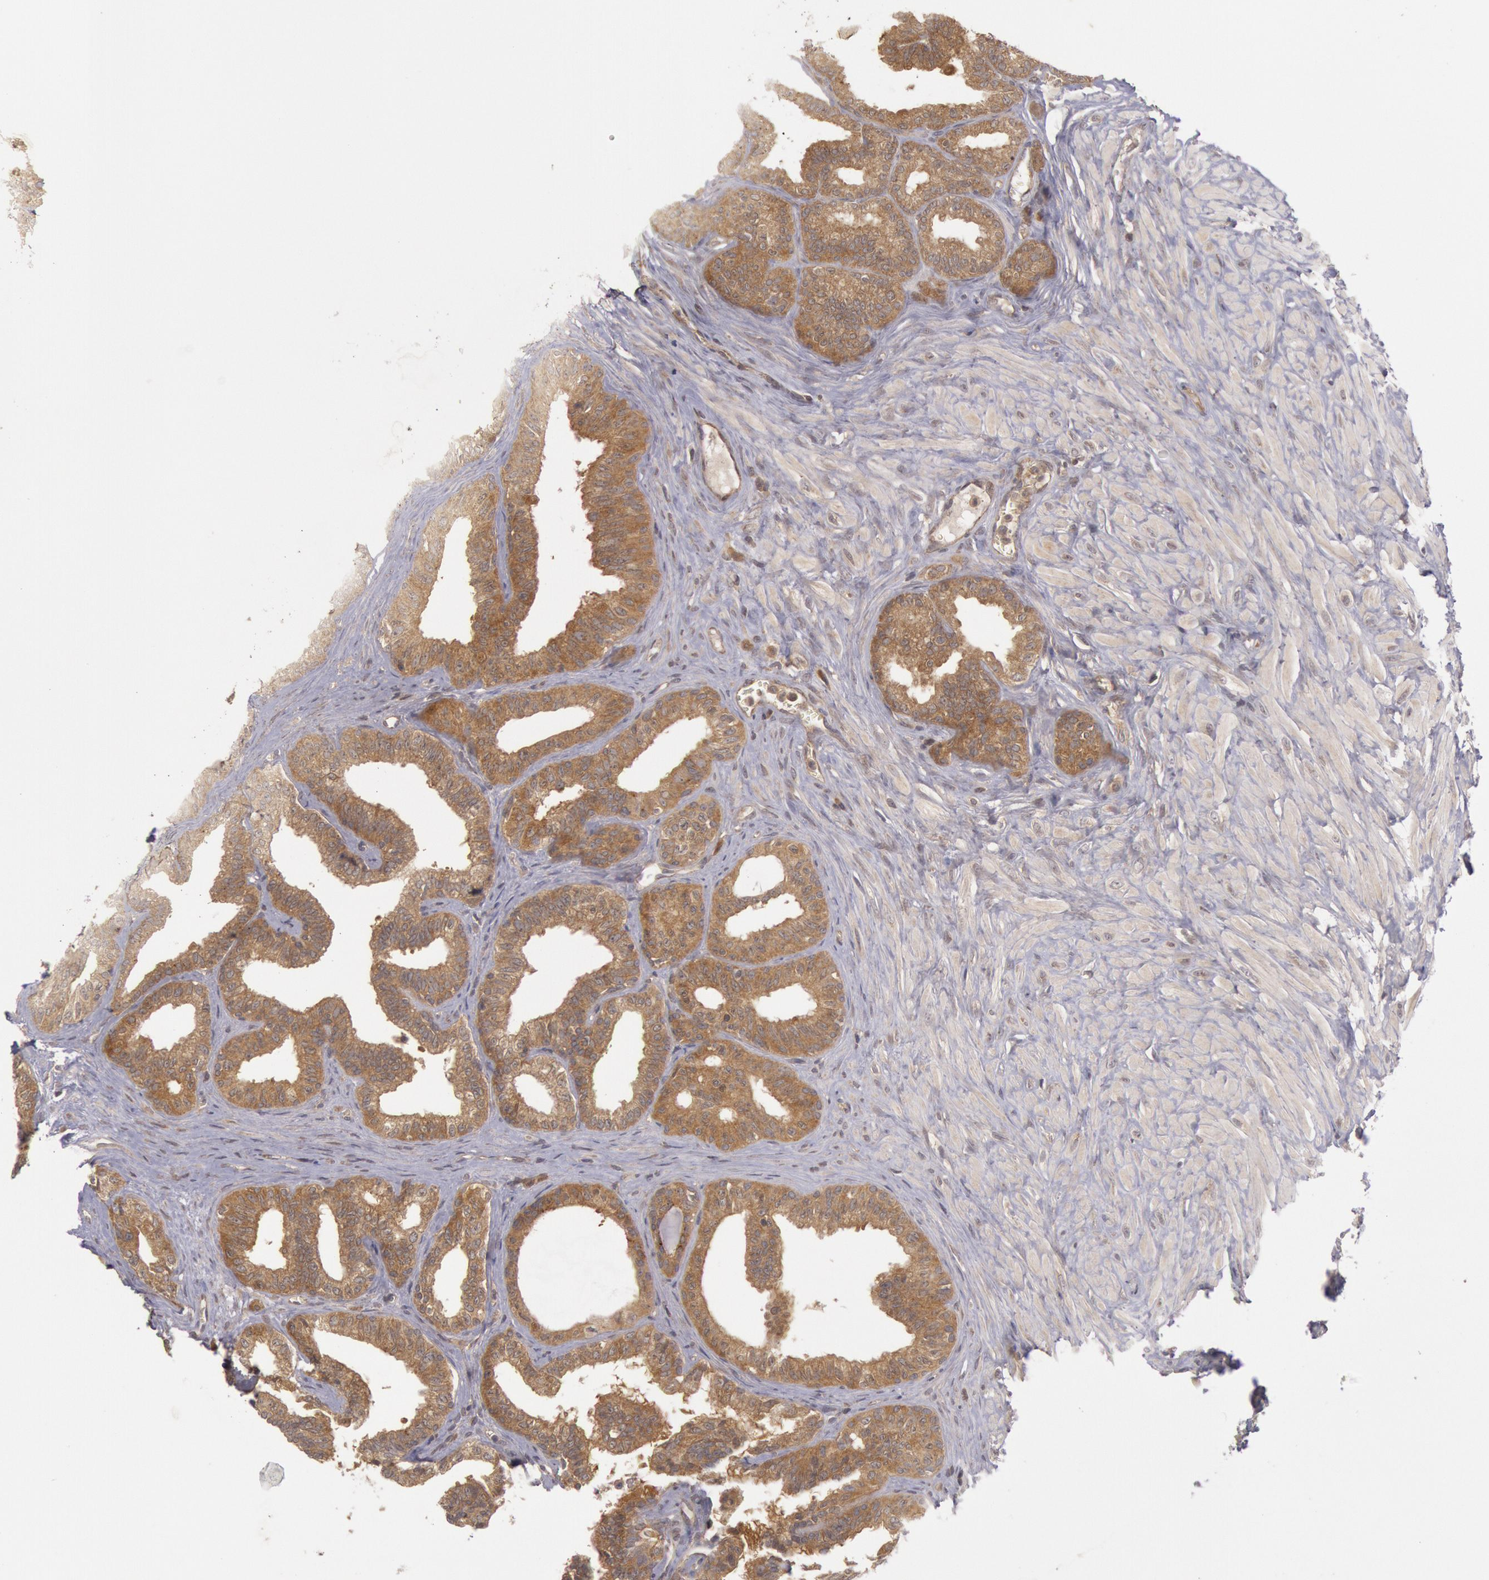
{"staining": {"intensity": "strong", "quantity": ">75%", "location": "cytoplasmic/membranous"}, "tissue": "seminal vesicle", "cell_type": "Glandular cells", "image_type": "normal", "snomed": [{"axis": "morphology", "description": "Normal tissue, NOS"}, {"axis": "topography", "description": "Seminal veicle"}], "caption": "This histopathology image demonstrates immunohistochemistry (IHC) staining of normal seminal vesicle, with high strong cytoplasmic/membranous staining in approximately >75% of glandular cells.", "gene": "BRAF", "patient": {"sex": "male", "age": 26}}